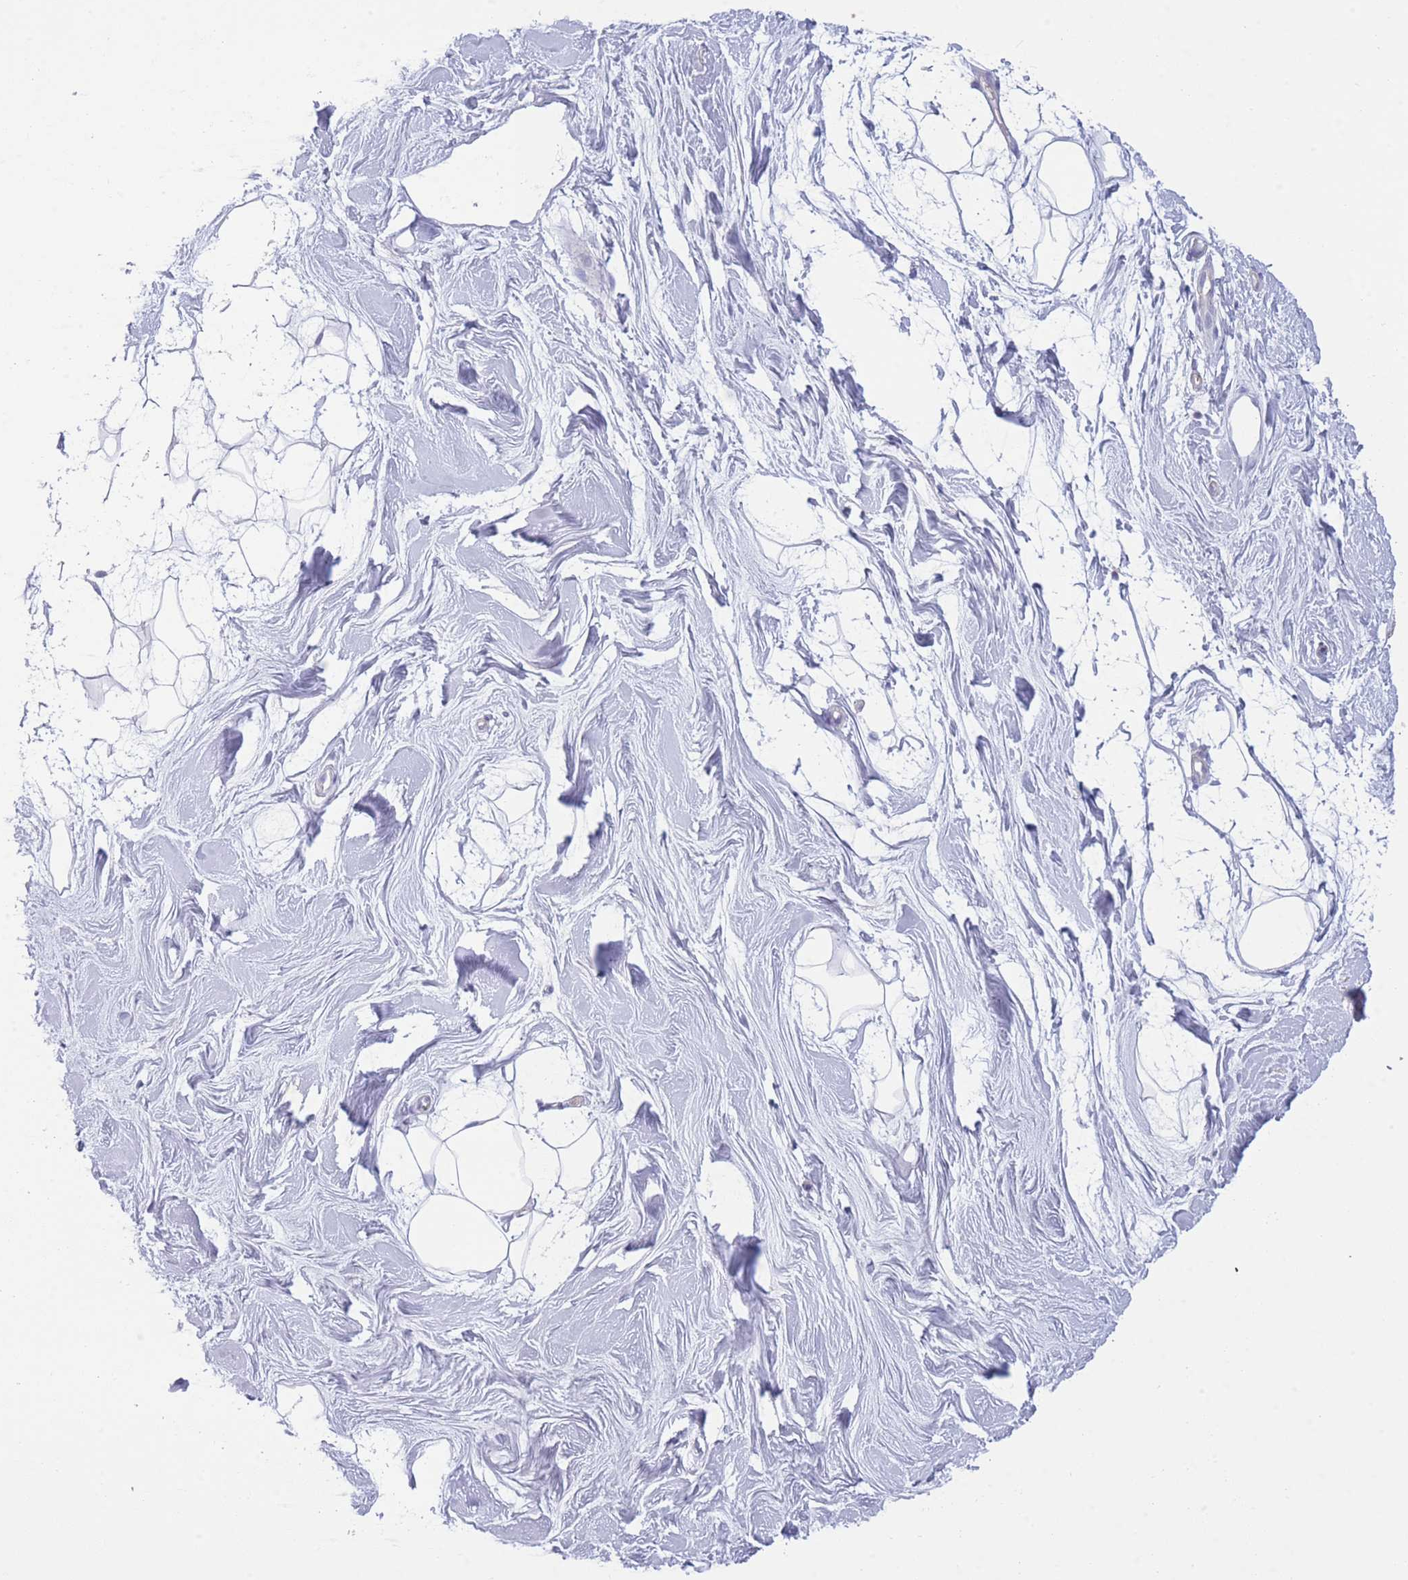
{"staining": {"intensity": "negative", "quantity": "none", "location": "none"}, "tissue": "breast", "cell_type": "Adipocytes", "image_type": "normal", "snomed": [{"axis": "morphology", "description": "Normal tissue, NOS"}, {"axis": "topography", "description": "Breast"}], "caption": "Immunohistochemistry of unremarkable human breast exhibits no positivity in adipocytes.", "gene": "PDHA1", "patient": {"sex": "female", "age": 26}}